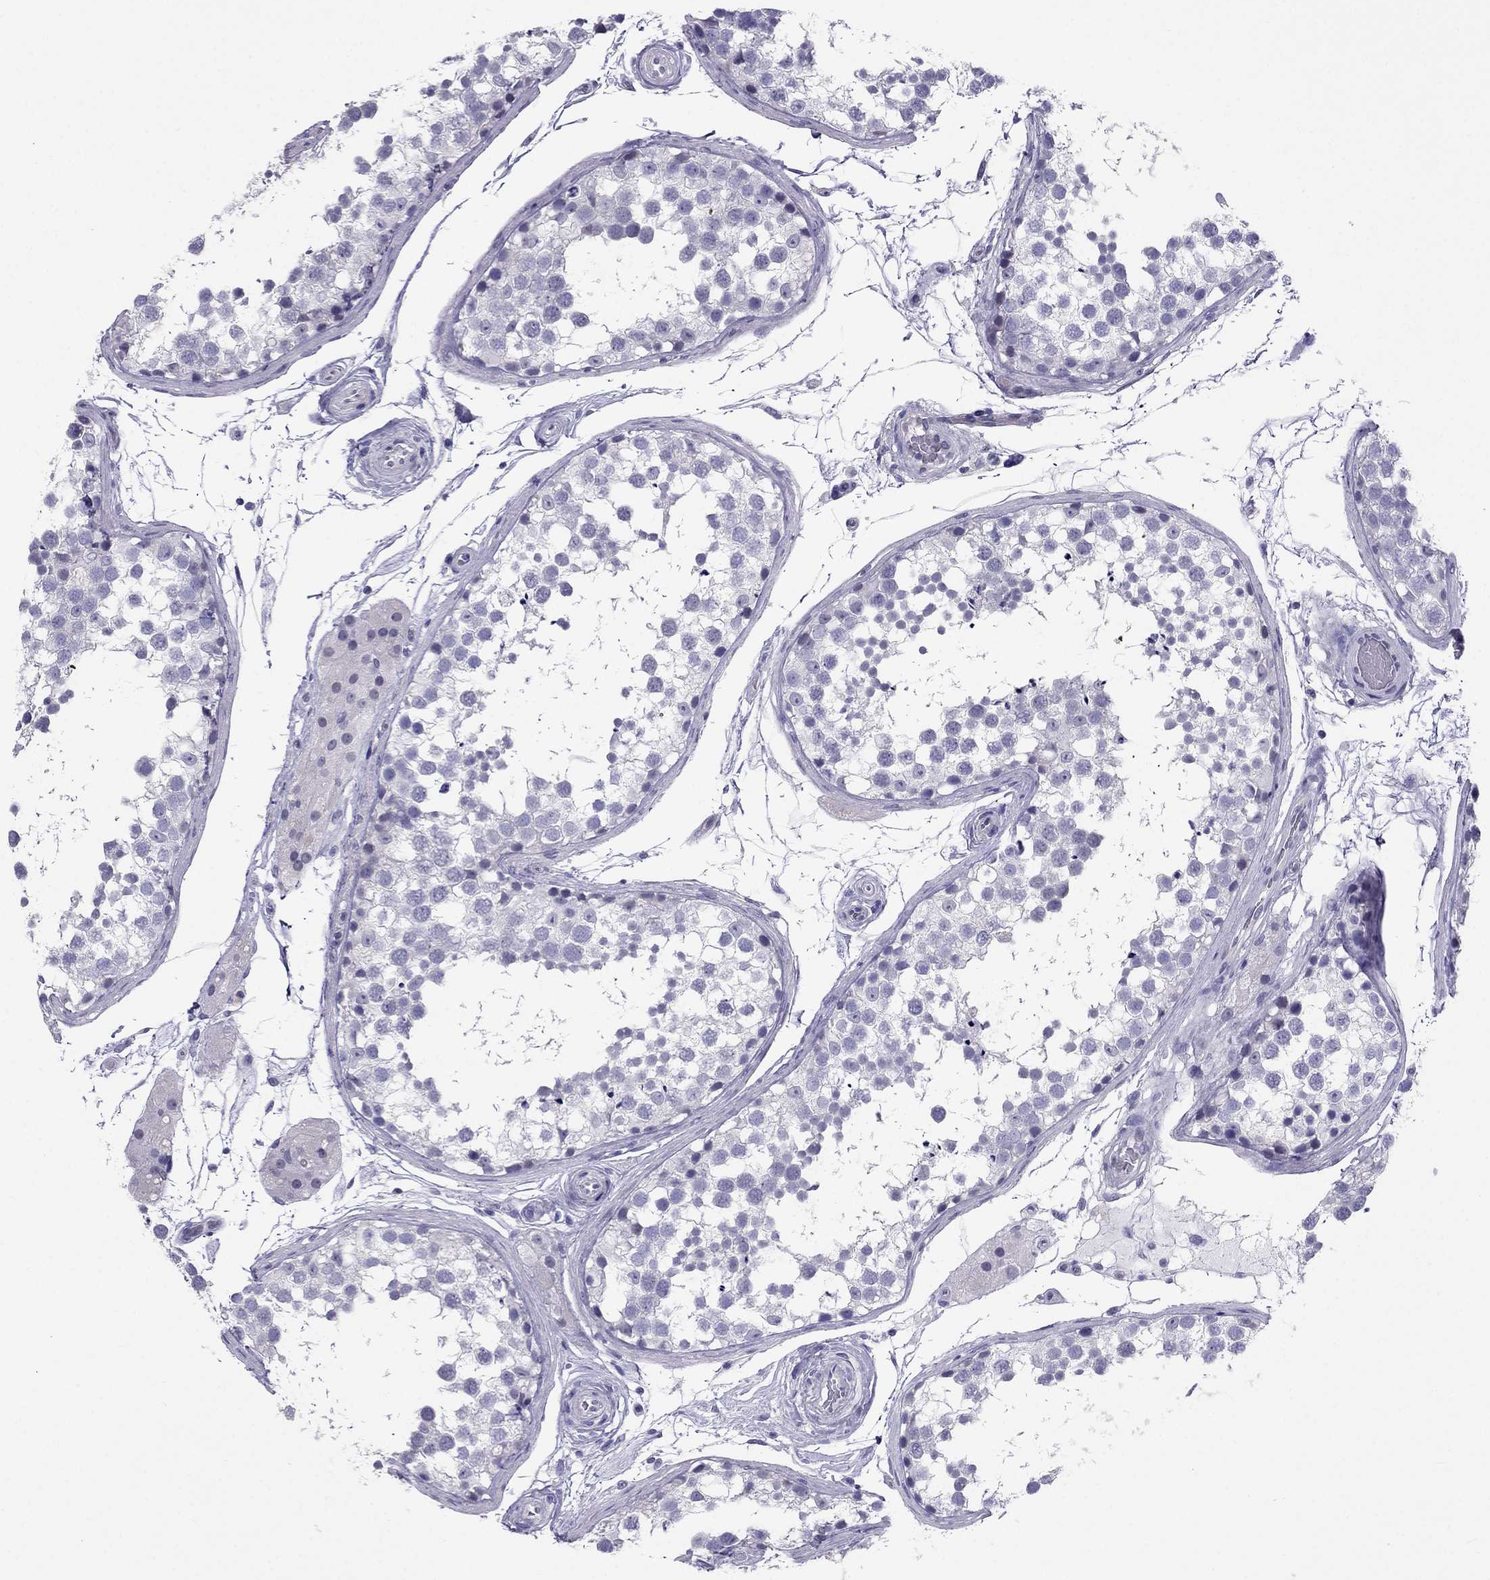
{"staining": {"intensity": "negative", "quantity": "none", "location": "none"}, "tissue": "testis", "cell_type": "Cells in seminiferous ducts", "image_type": "normal", "snomed": [{"axis": "morphology", "description": "Normal tissue, NOS"}, {"axis": "morphology", "description": "Seminoma, NOS"}, {"axis": "topography", "description": "Testis"}], "caption": "The micrograph exhibits no staining of cells in seminiferous ducts in unremarkable testis.", "gene": "CROCC2", "patient": {"sex": "male", "age": 65}}